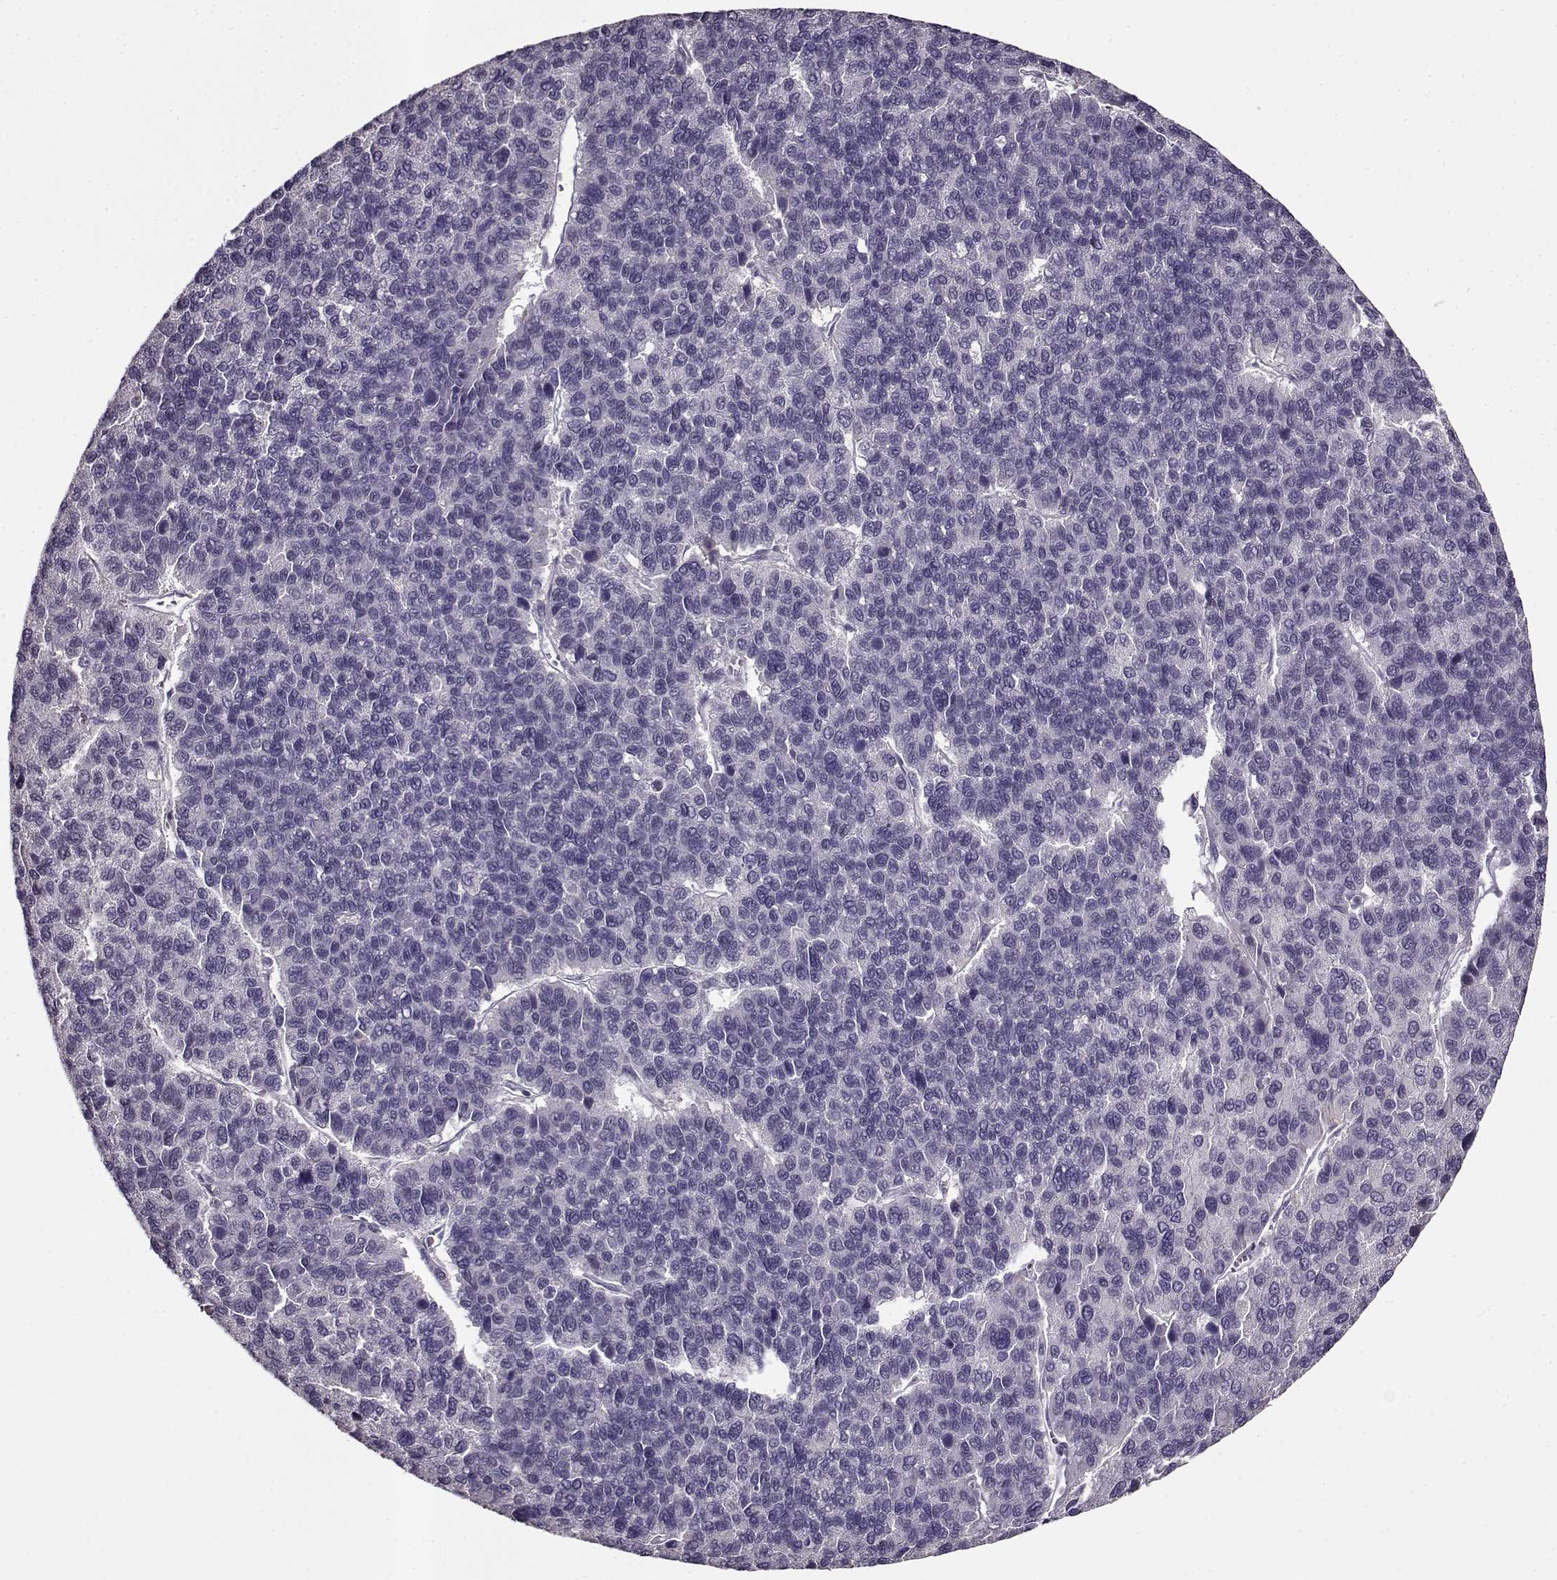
{"staining": {"intensity": "negative", "quantity": "none", "location": "none"}, "tissue": "liver cancer", "cell_type": "Tumor cells", "image_type": "cancer", "snomed": [{"axis": "morphology", "description": "Carcinoma, Hepatocellular, NOS"}, {"axis": "topography", "description": "Liver"}], "caption": "This is a image of immunohistochemistry staining of liver hepatocellular carcinoma, which shows no staining in tumor cells.", "gene": "RP1L1", "patient": {"sex": "female", "age": 41}}